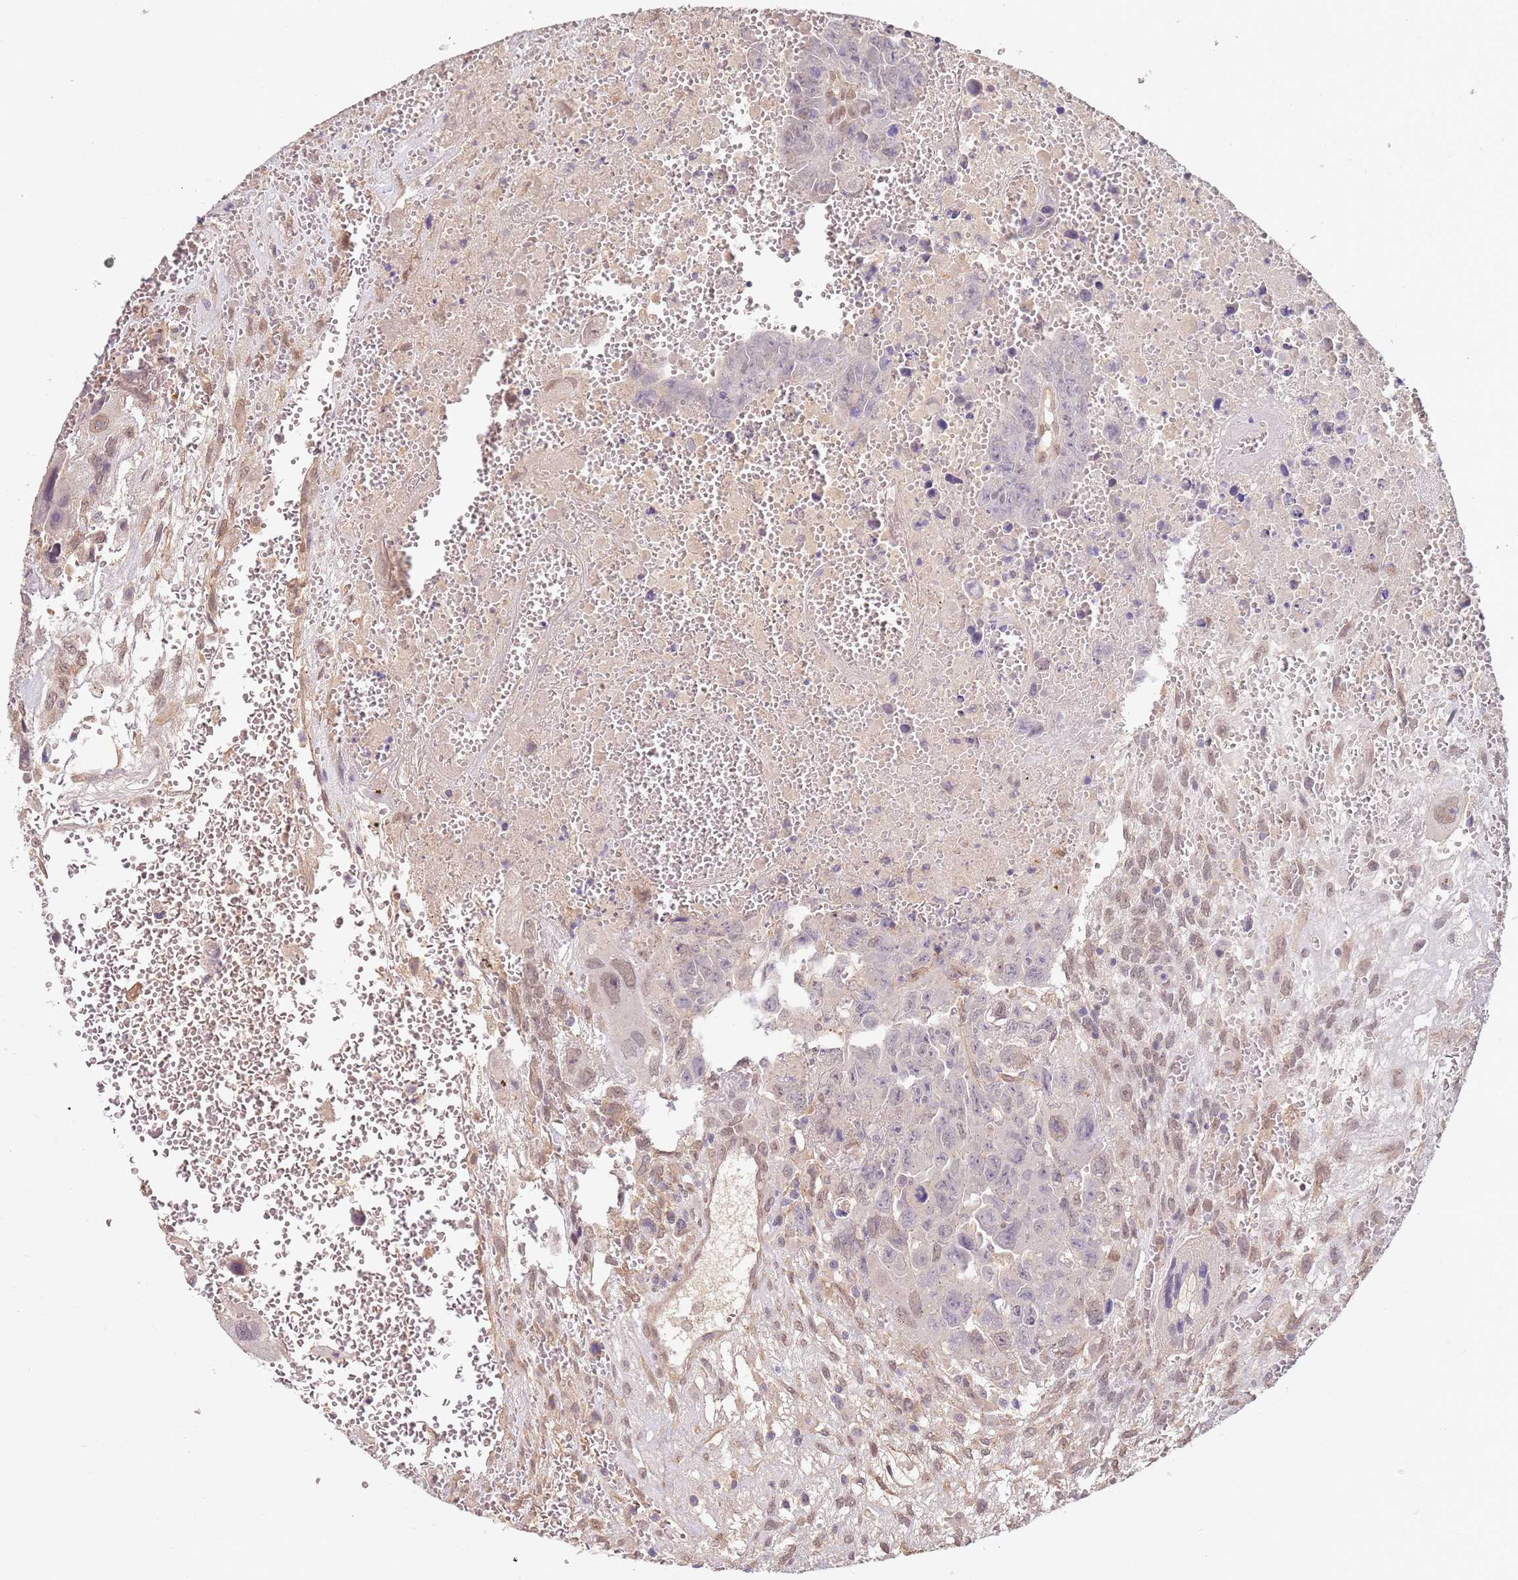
{"staining": {"intensity": "negative", "quantity": "none", "location": "none"}, "tissue": "testis cancer", "cell_type": "Tumor cells", "image_type": "cancer", "snomed": [{"axis": "morphology", "description": "Carcinoma, Embryonal, NOS"}, {"axis": "topography", "description": "Testis"}], "caption": "An image of testis embryonal carcinoma stained for a protein displays no brown staining in tumor cells.", "gene": "WDR93", "patient": {"sex": "male", "age": 28}}